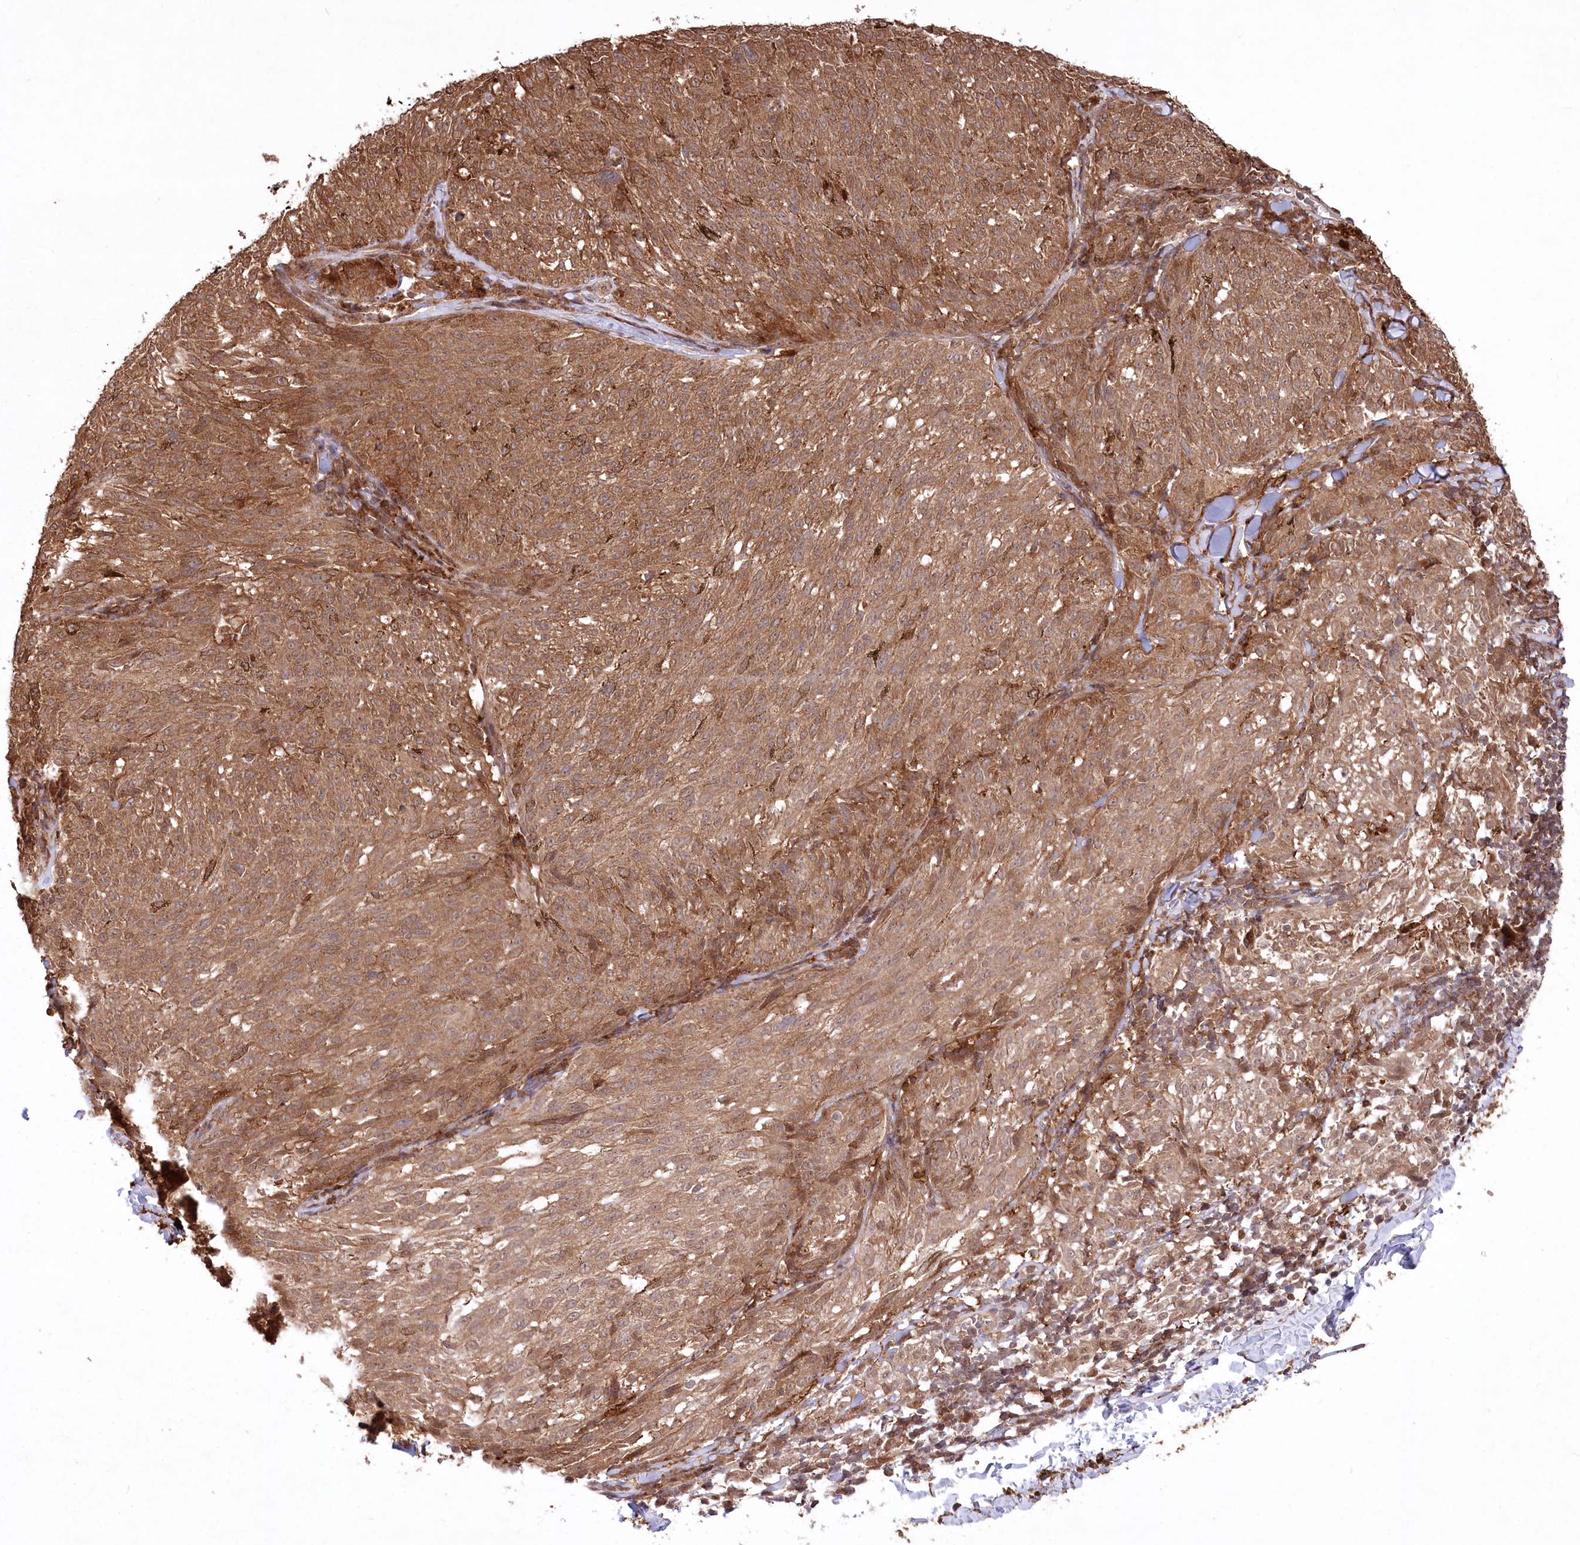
{"staining": {"intensity": "strong", "quantity": ">75%", "location": "cytoplasmic/membranous,nuclear"}, "tissue": "melanoma", "cell_type": "Tumor cells", "image_type": "cancer", "snomed": [{"axis": "morphology", "description": "Malignant melanoma, NOS"}, {"axis": "topography", "description": "Skin"}], "caption": "An image showing strong cytoplasmic/membranous and nuclear staining in about >75% of tumor cells in malignant melanoma, as visualized by brown immunohistochemical staining.", "gene": "PSMA1", "patient": {"sex": "female", "age": 72}}